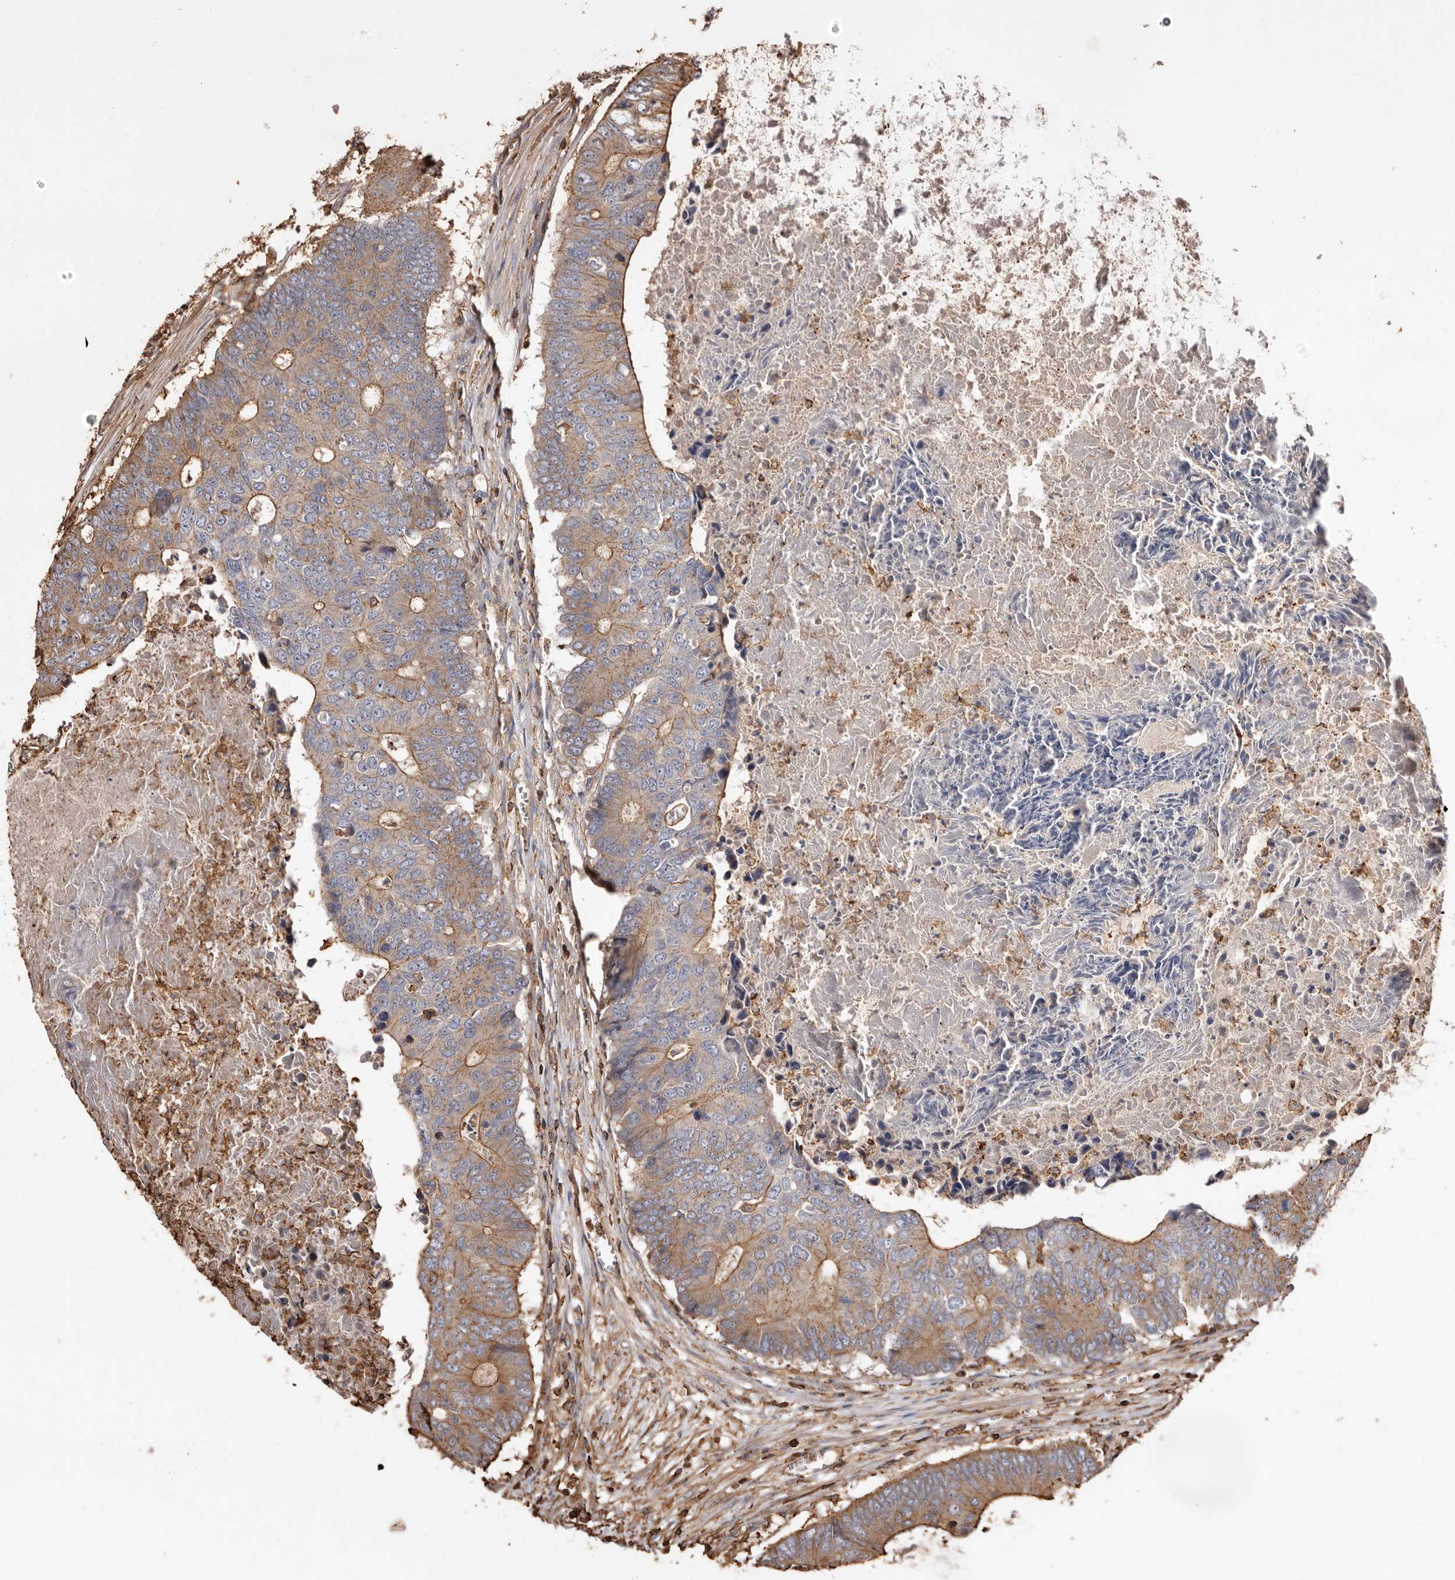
{"staining": {"intensity": "moderate", "quantity": ">75%", "location": "cytoplasmic/membranous"}, "tissue": "colorectal cancer", "cell_type": "Tumor cells", "image_type": "cancer", "snomed": [{"axis": "morphology", "description": "Adenocarcinoma, NOS"}, {"axis": "topography", "description": "Colon"}], "caption": "Colorectal cancer stained for a protein (brown) demonstrates moderate cytoplasmic/membranous positive positivity in about >75% of tumor cells.", "gene": "COQ8B", "patient": {"sex": "male", "age": 87}}